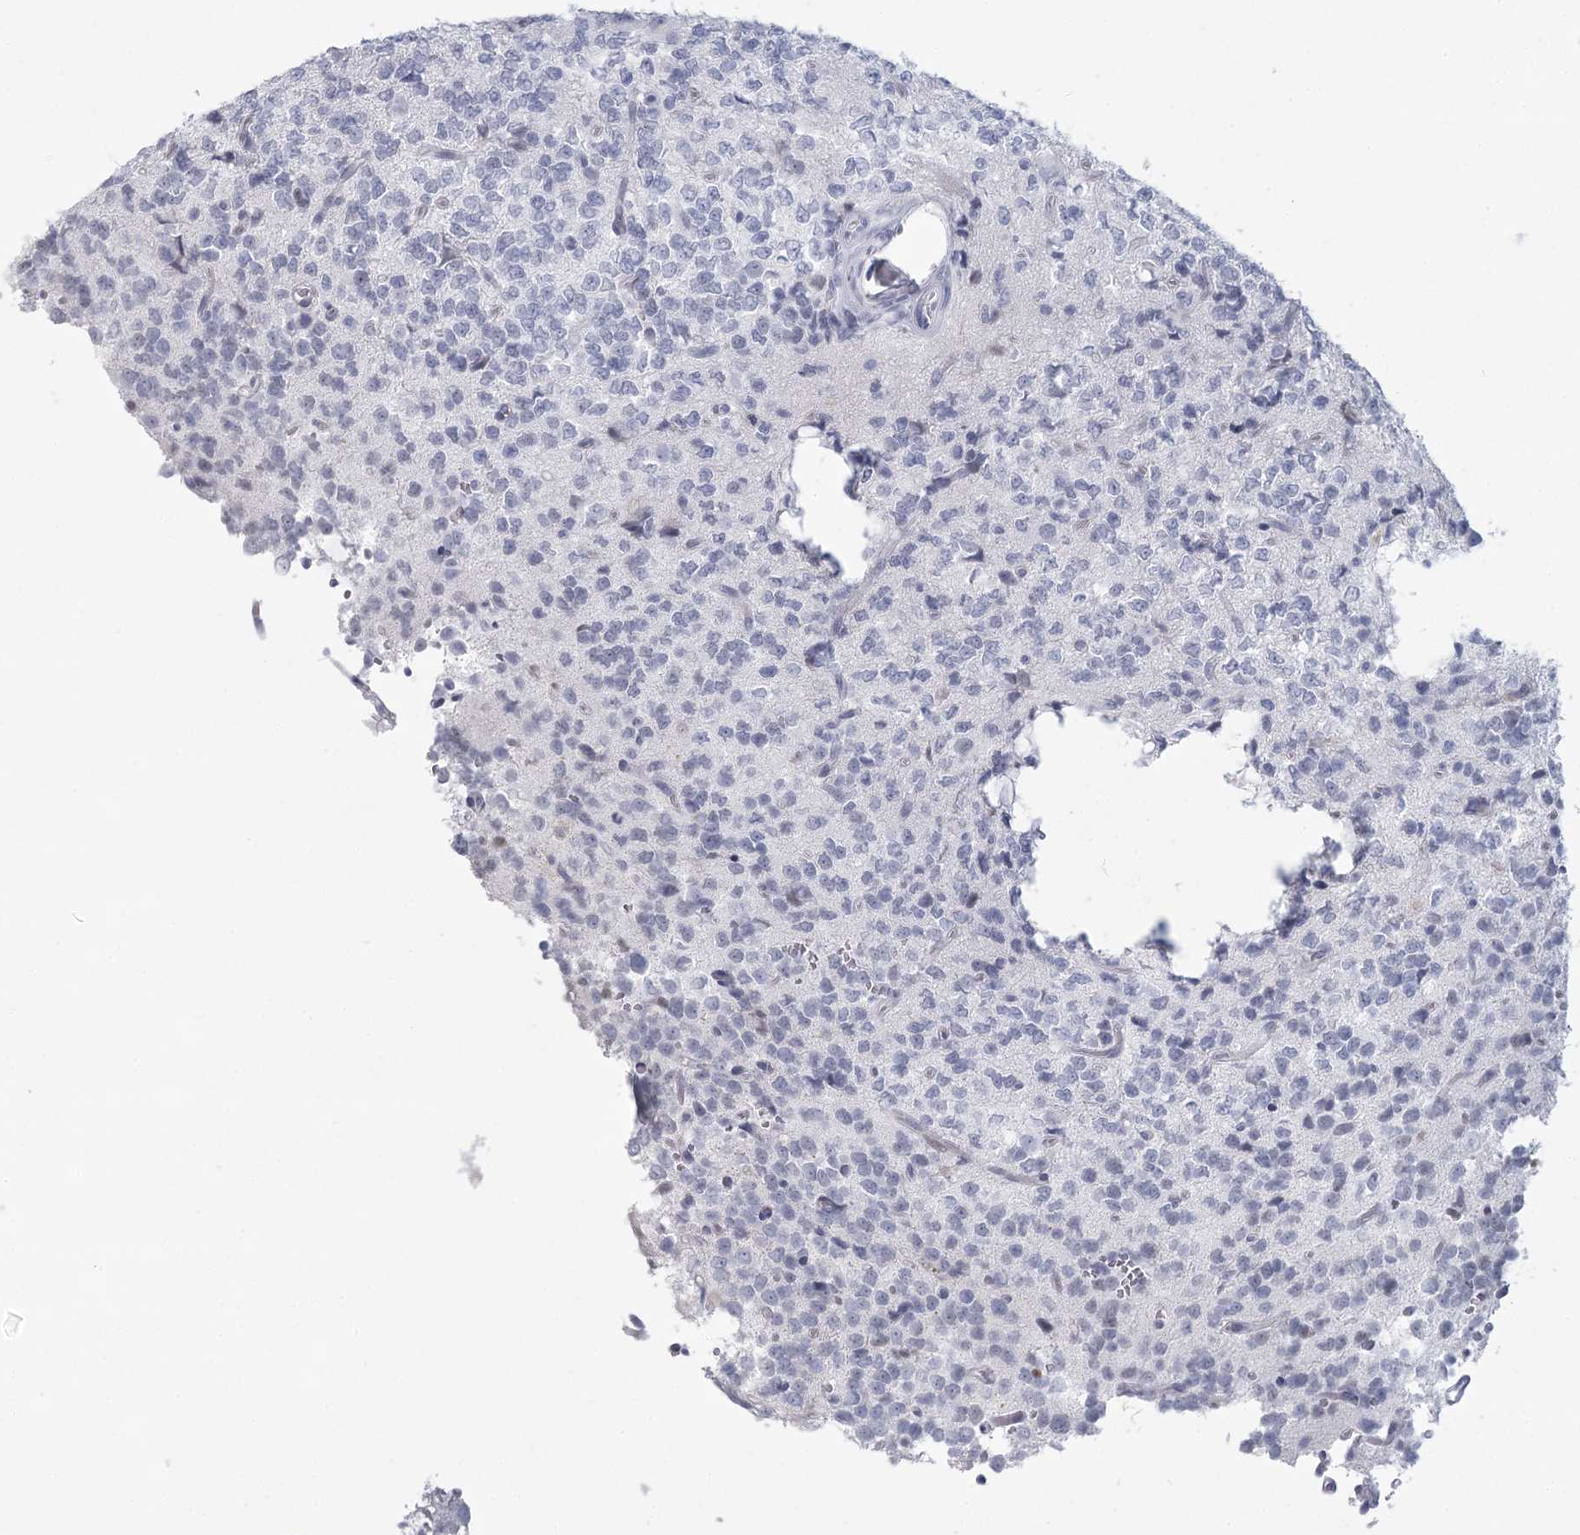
{"staining": {"intensity": "negative", "quantity": "none", "location": "none"}, "tissue": "glioma", "cell_type": "Tumor cells", "image_type": "cancer", "snomed": [{"axis": "morphology", "description": "Glioma, malignant, High grade"}, {"axis": "topography", "description": "Brain"}], "caption": "Histopathology image shows no significant protein staining in tumor cells of malignant glioma (high-grade).", "gene": "WNT8B", "patient": {"sex": "female", "age": 62}}